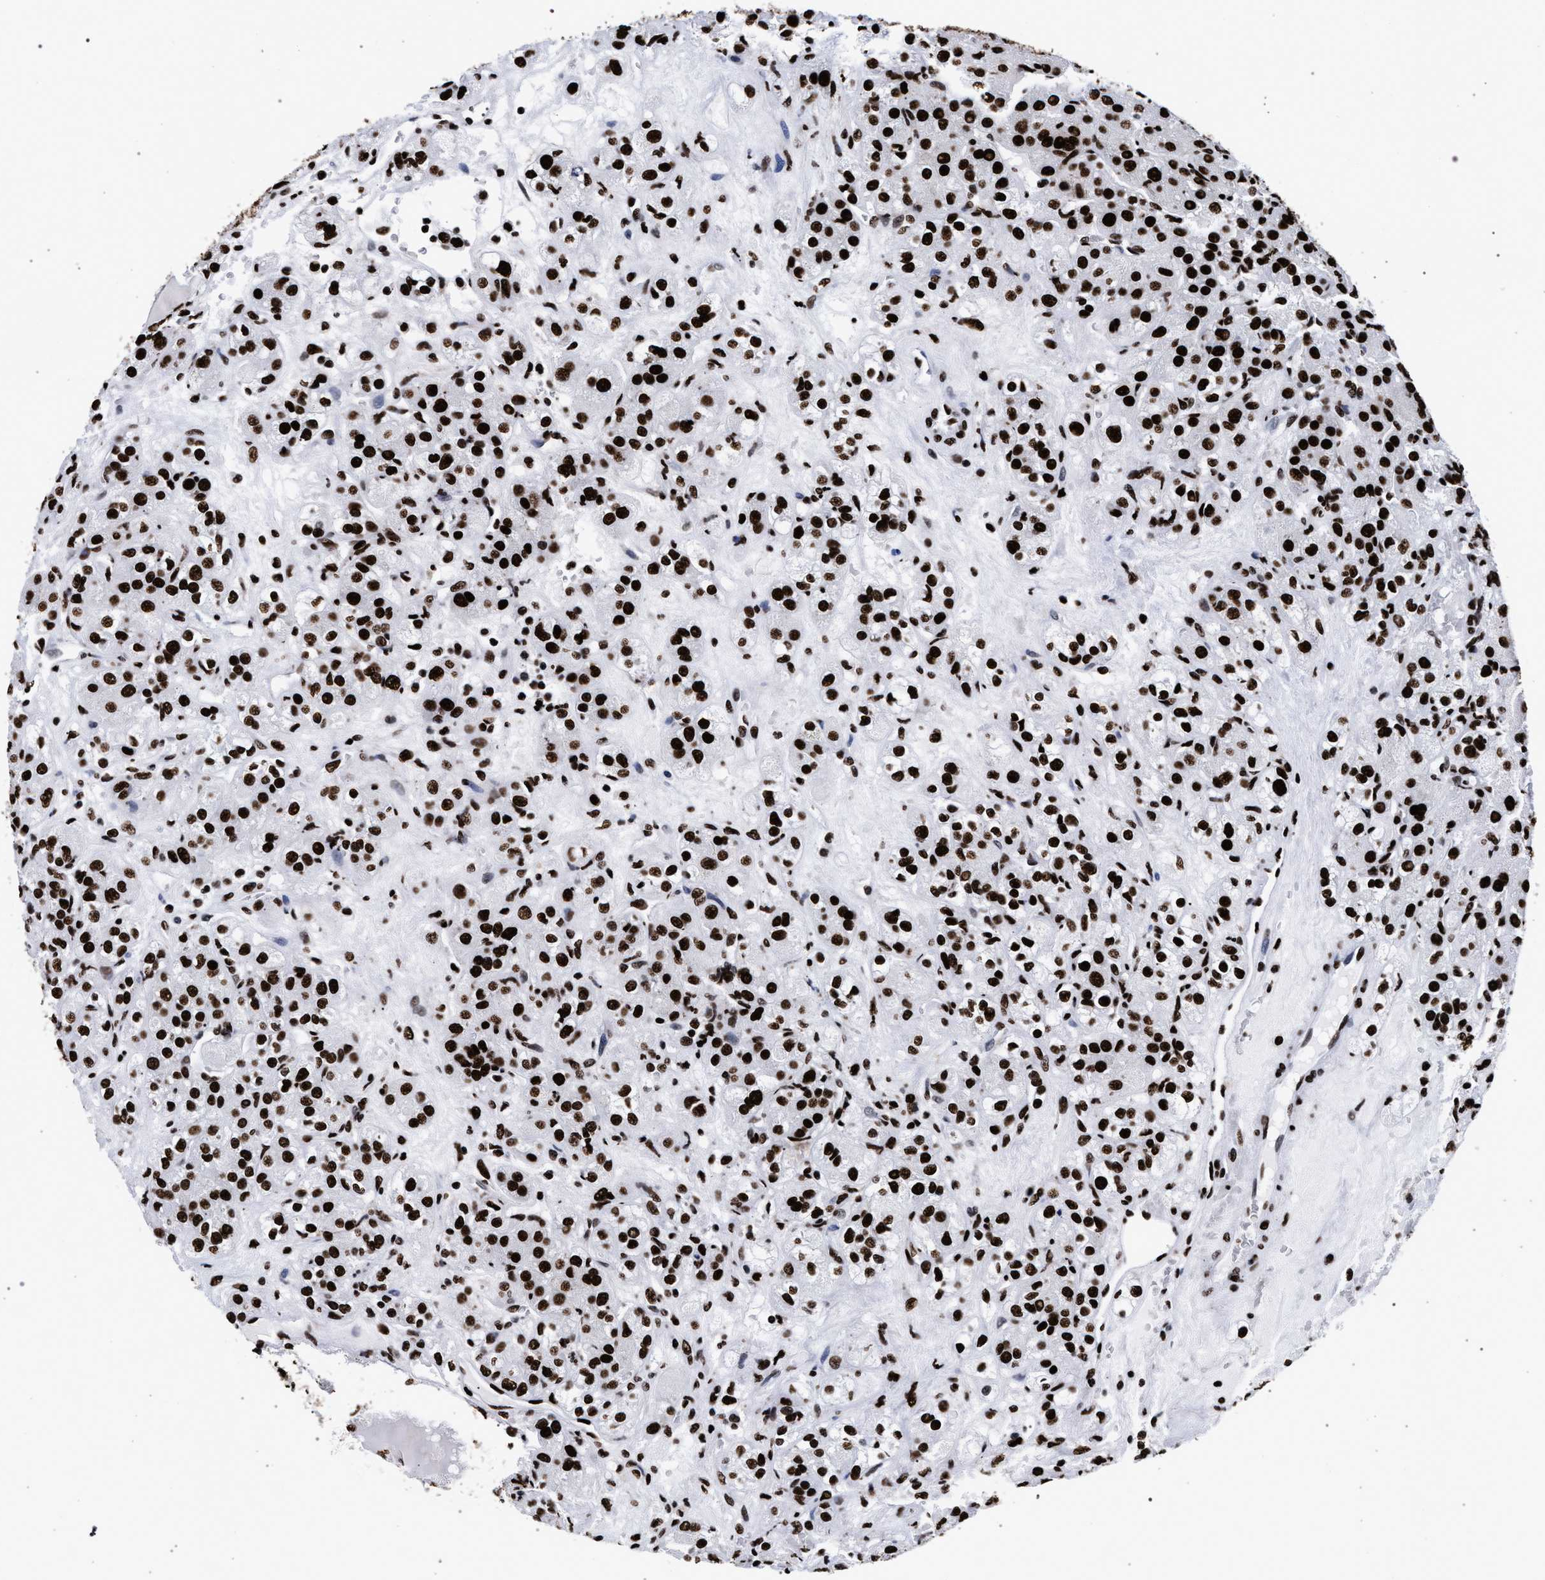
{"staining": {"intensity": "strong", "quantity": ">75%", "location": "nuclear"}, "tissue": "renal cancer", "cell_type": "Tumor cells", "image_type": "cancer", "snomed": [{"axis": "morphology", "description": "Normal tissue, NOS"}, {"axis": "morphology", "description": "Adenocarcinoma, NOS"}, {"axis": "topography", "description": "Kidney"}], "caption": "Renal cancer stained for a protein displays strong nuclear positivity in tumor cells.", "gene": "HNRNPA1", "patient": {"sex": "male", "age": 61}}